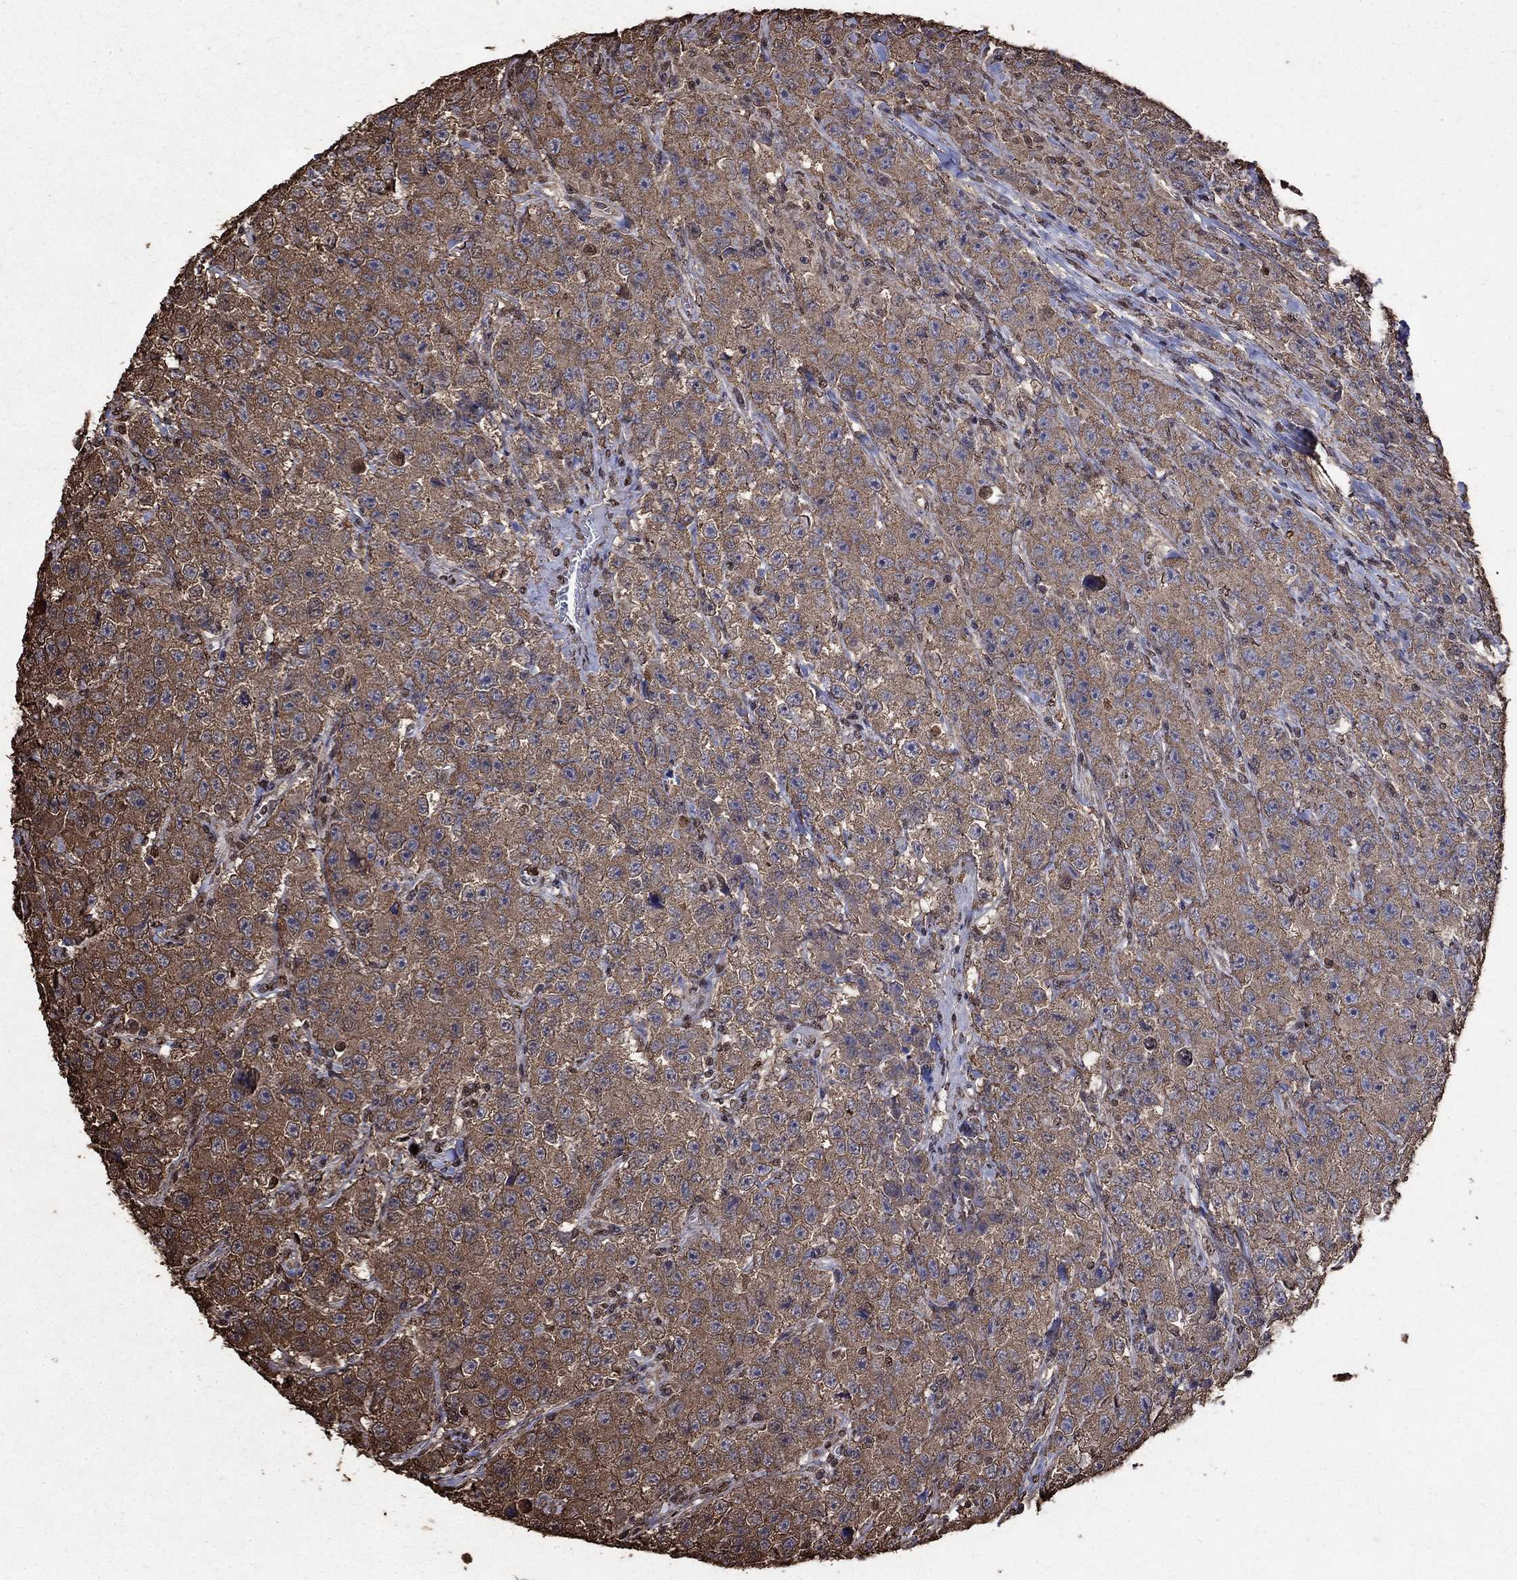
{"staining": {"intensity": "strong", "quantity": "25%-75%", "location": "cytoplasmic/membranous"}, "tissue": "testis cancer", "cell_type": "Tumor cells", "image_type": "cancer", "snomed": [{"axis": "morphology", "description": "Seminoma, NOS"}, {"axis": "topography", "description": "Testis"}], "caption": "Testis cancer (seminoma) tissue displays strong cytoplasmic/membranous expression in about 25%-75% of tumor cells, visualized by immunohistochemistry.", "gene": "GAPDH", "patient": {"sex": "male", "age": 59}}